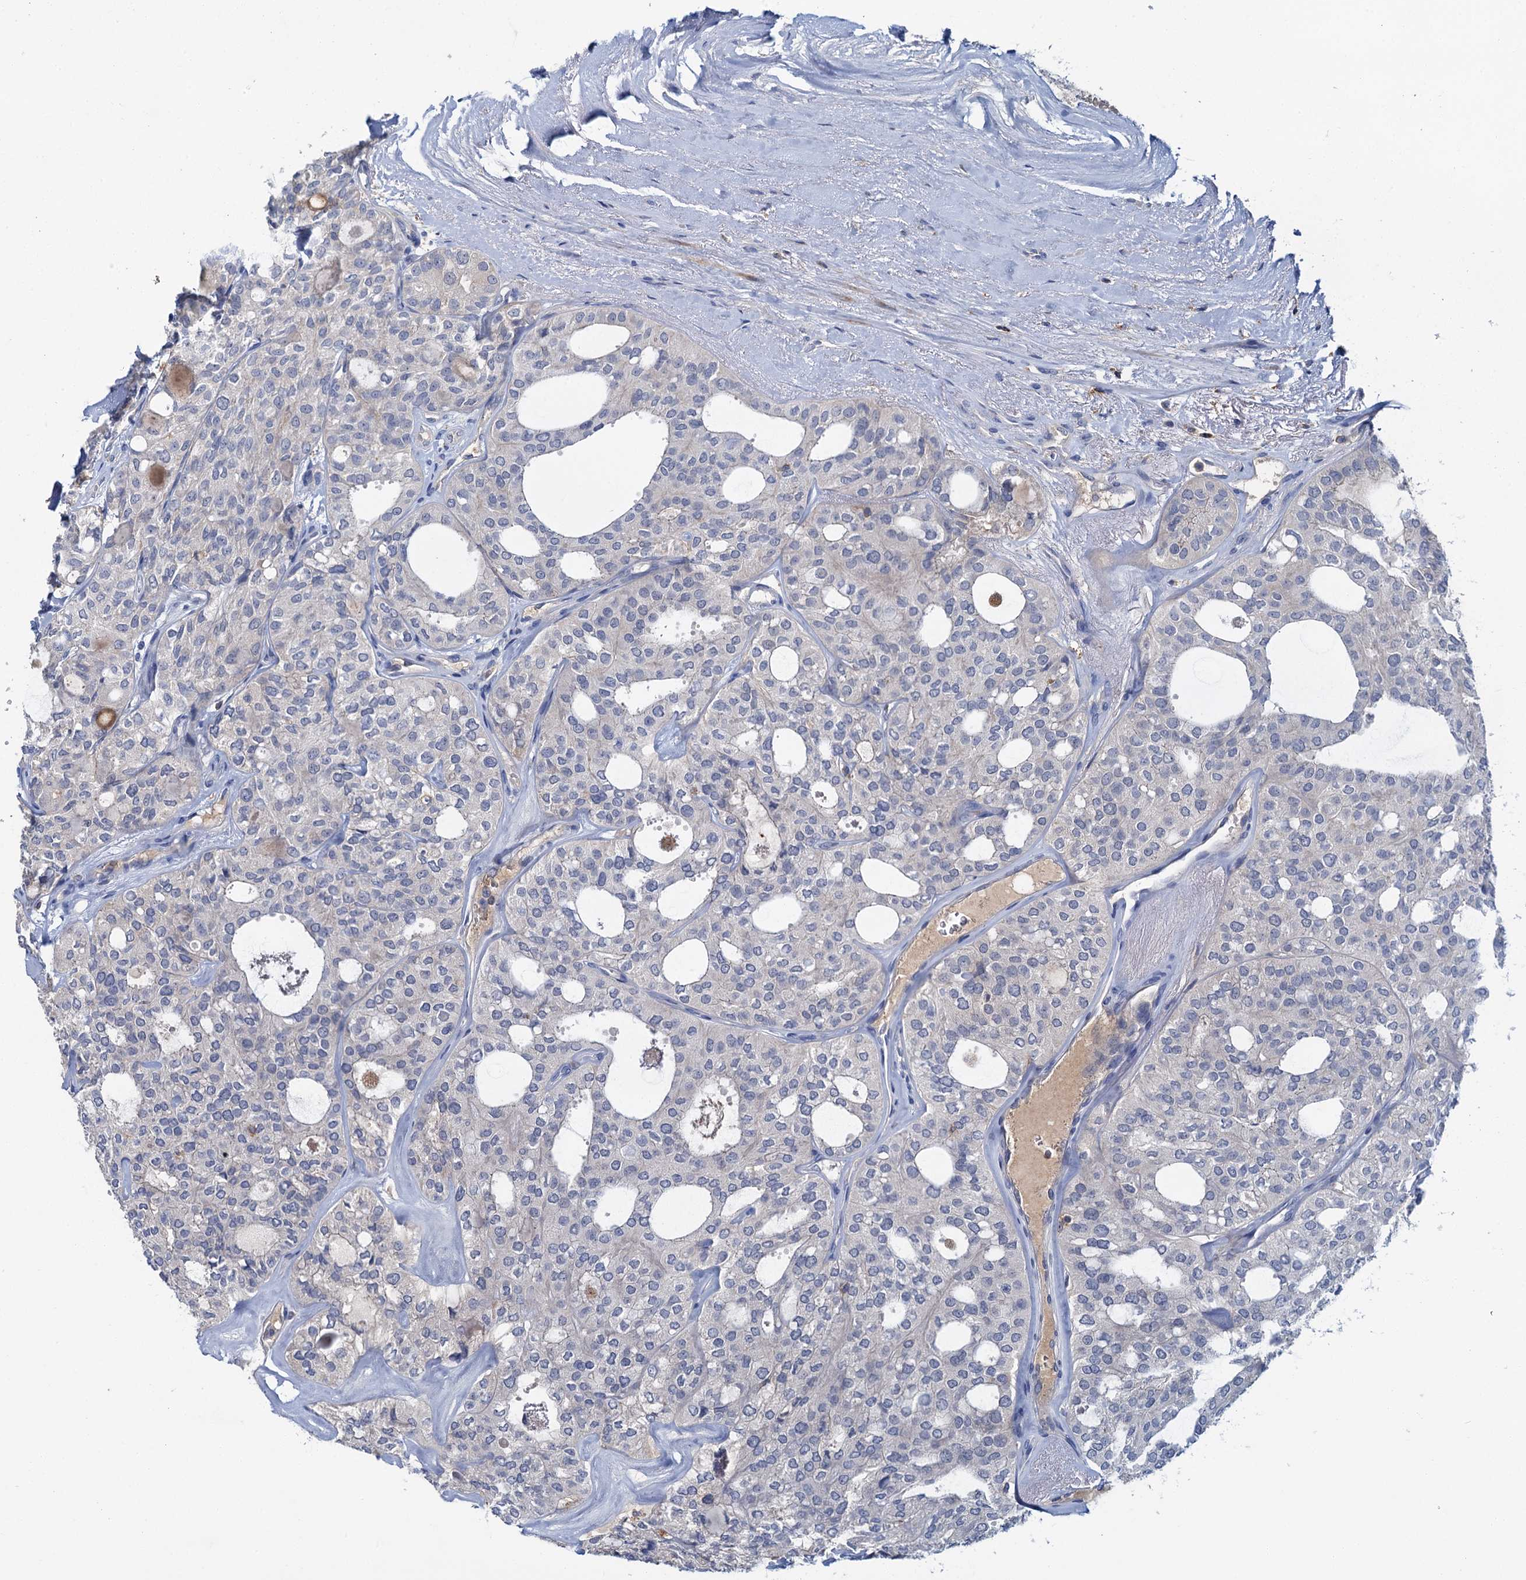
{"staining": {"intensity": "negative", "quantity": "none", "location": "none"}, "tissue": "thyroid cancer", "cell_type": "Tumor cells", "image_type": "cancer", "snomed": [{"axis": "morphology", "description": "Follicular adenoma carcinoma, NOS"}, {"axis": "topography", "description": "Thyroid gland"}], "caption": "An image of human follicular adenoma carcinoma (thyroid) is negative for staining in tumor cells.", "gene": "FGFR2", "patient": {"sex": "male", "age": 75}}